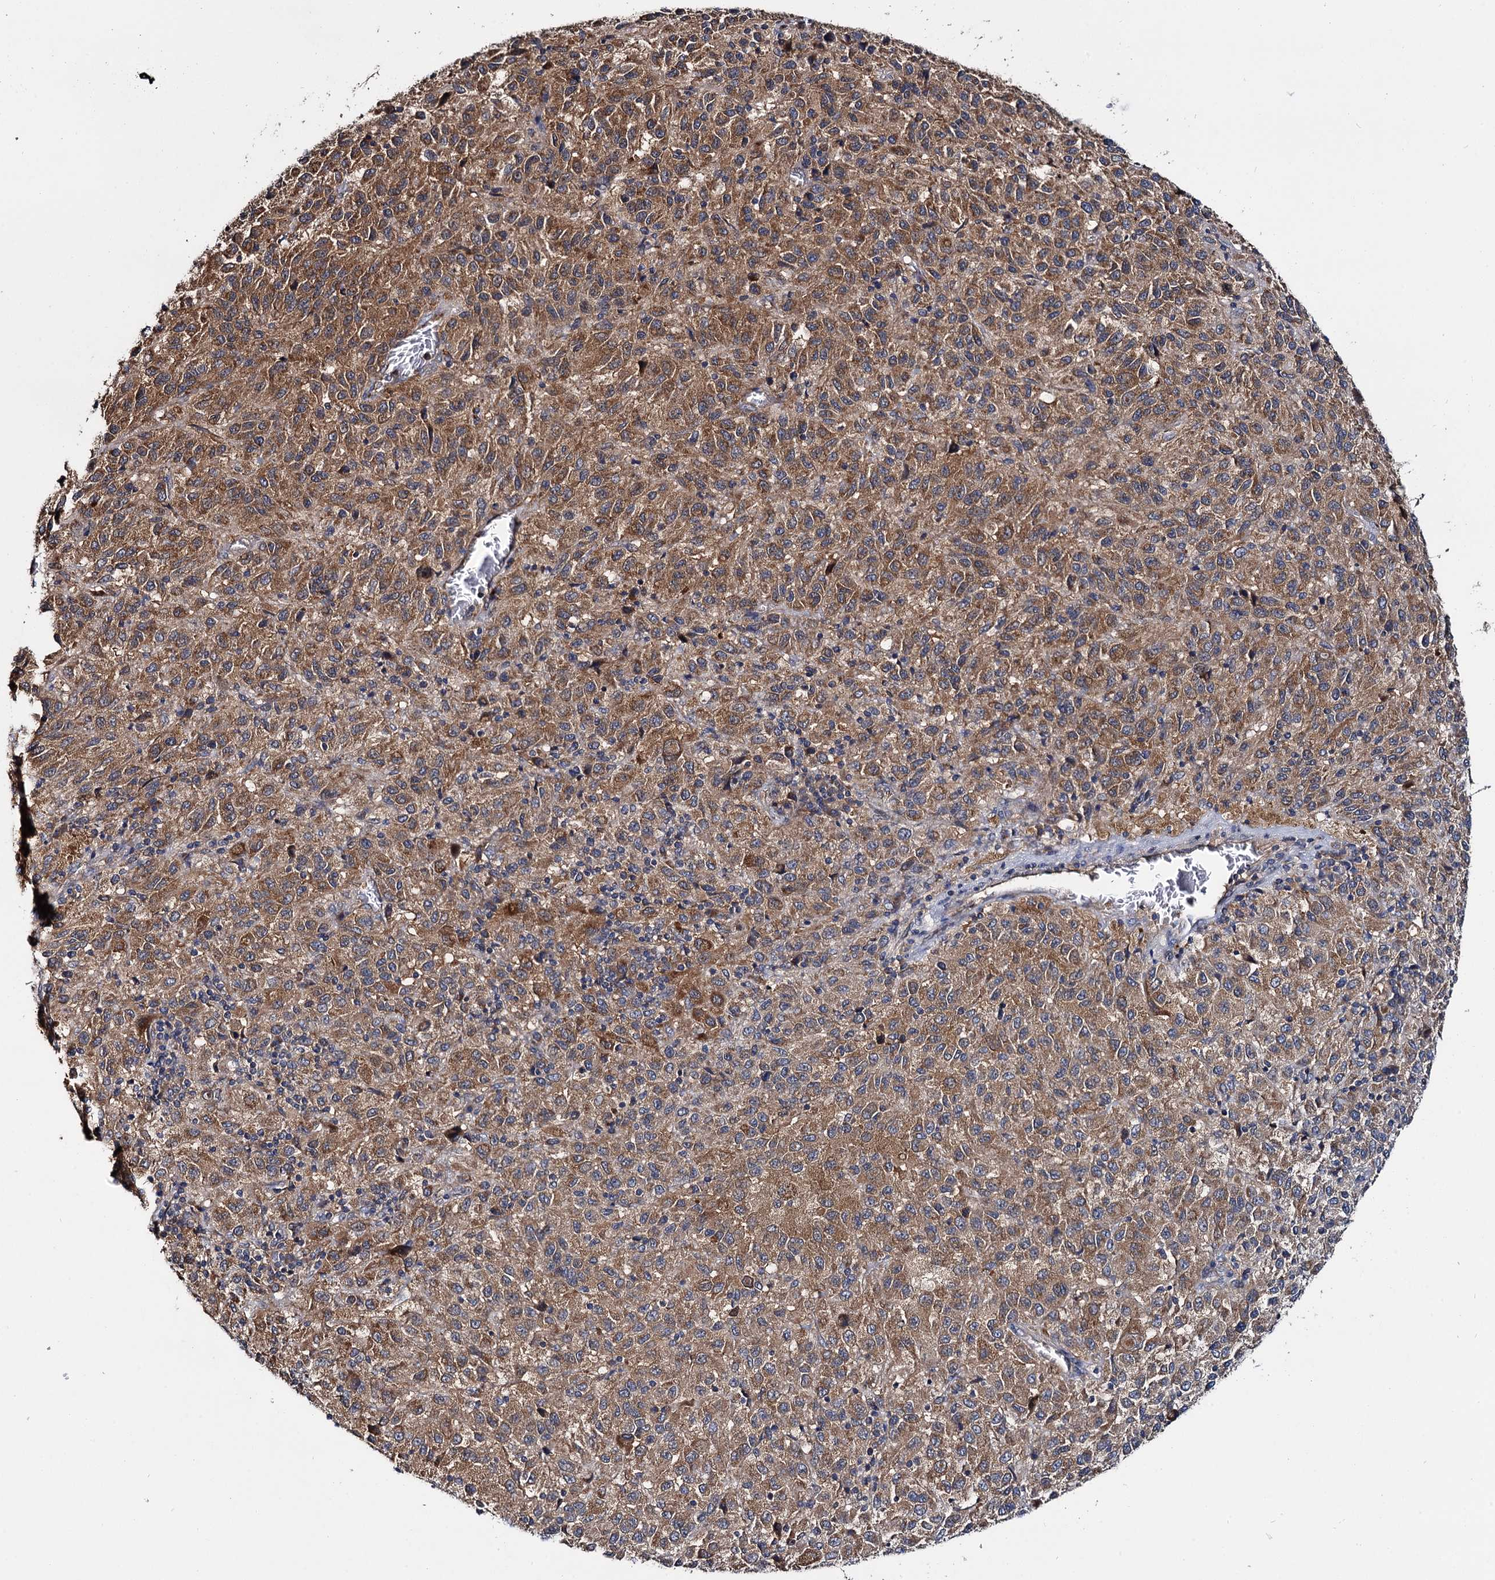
{"staining": {"intensity": "moderate", "quantity": ">75%", "location": "cytoplasmic/membranous"}, "tissue": "melanoma", "cell_type": "Tumor cells", "image_type": "cancer", "snomed": [{"axis": "morphology", "description": "Malignant melanoma, Metastatic site"}, {"axis": "topography", "description": "Lung"}], "caption": "Melanoma tissue exhibits moderate cytoplasmic/membranous positivity in about >75% of tumor cells, visualized by immunohistochemistry.", "gene": "CEP192", "patient": {"sex": "male", "age": 64}}